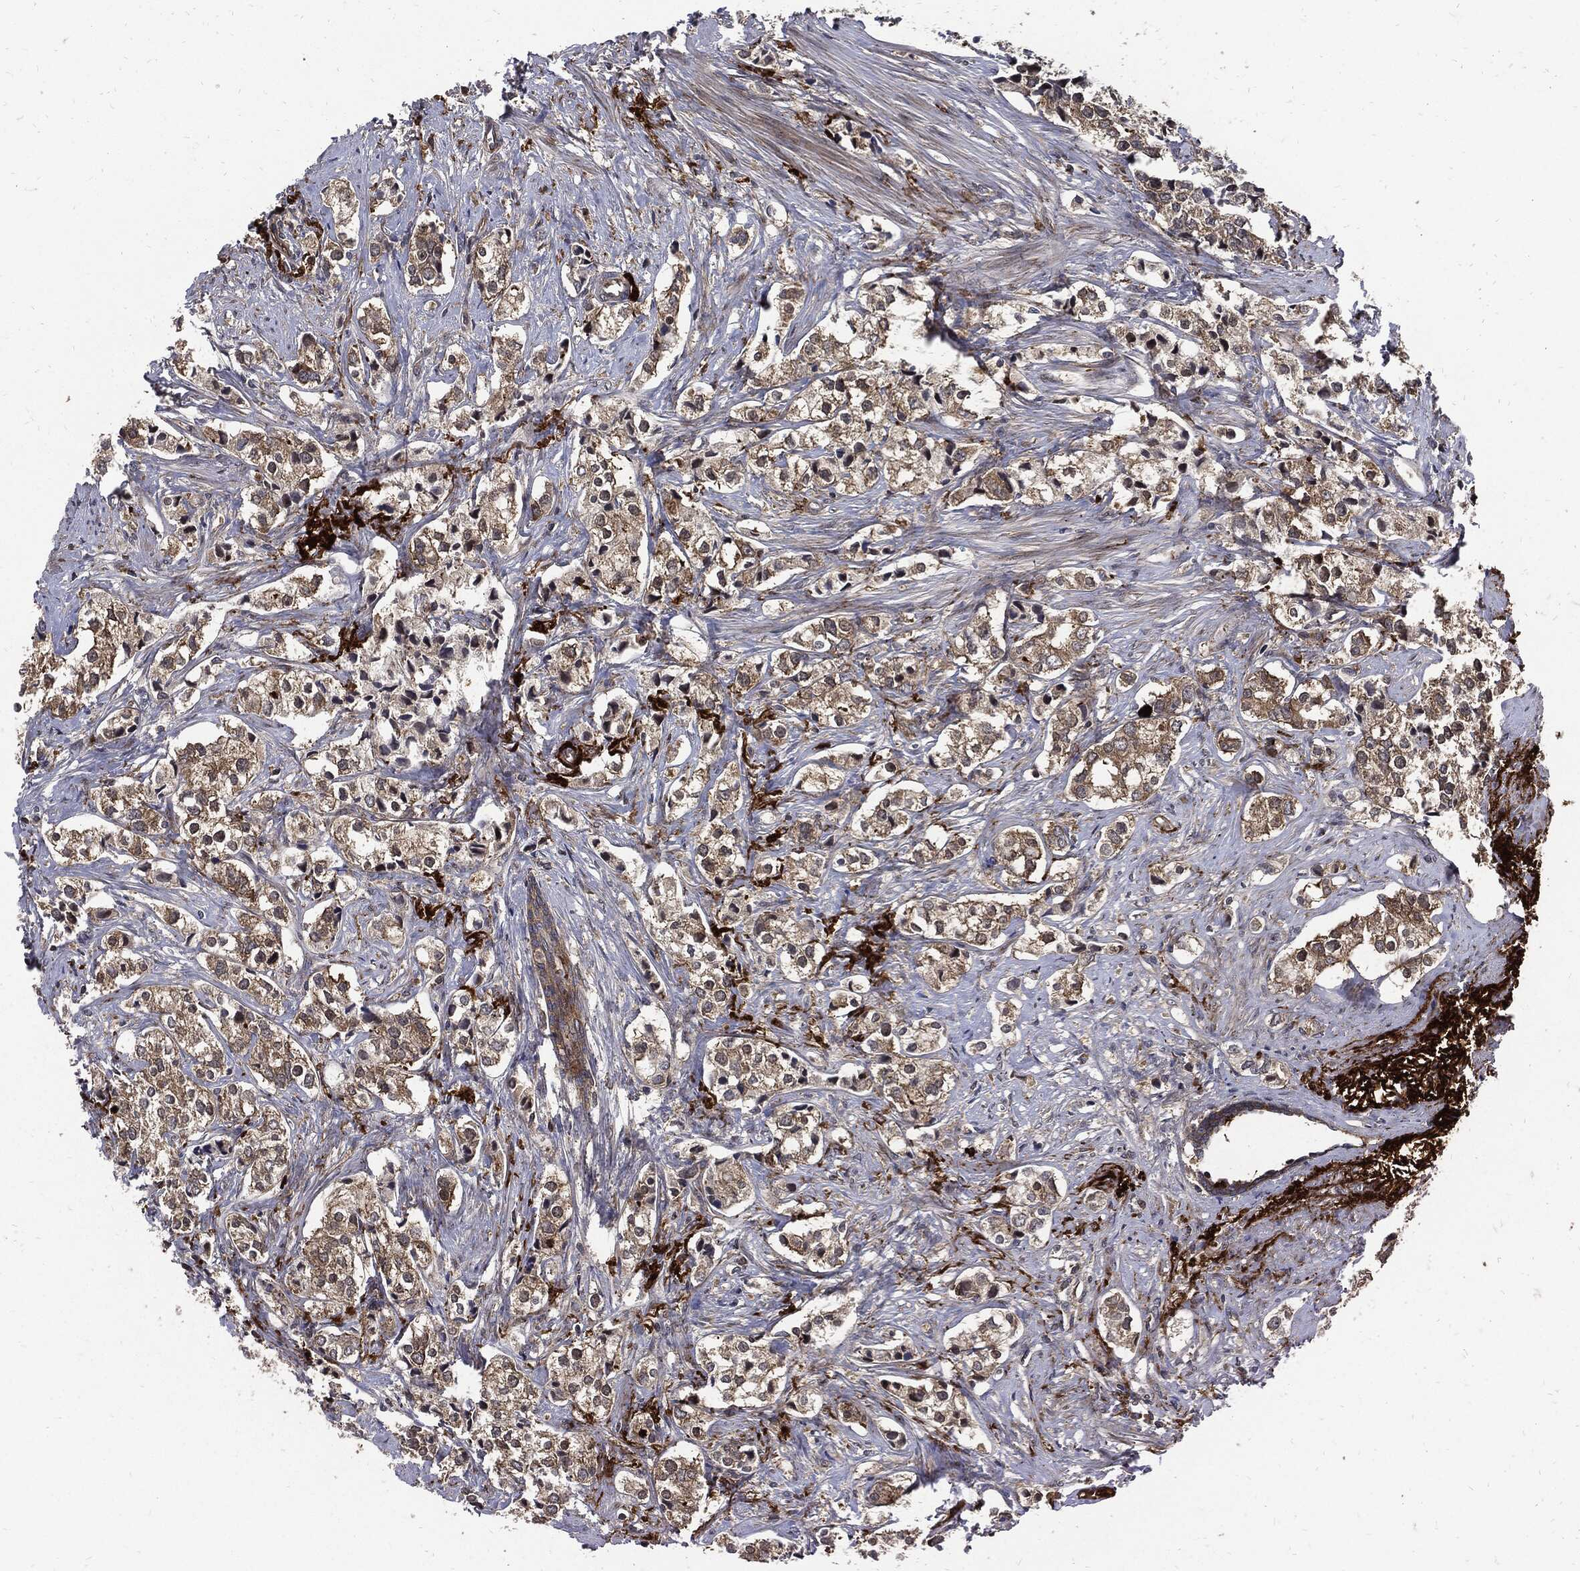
{"staining": {"intensity": "moderate", "quantity": "25%-75%", "location": "cytoplasmic/membranous"}, "tissue": "prostate cancer", "cell_type": "Tumor cells", "image_type": "cancer", "snomed": [{"axis": "morphology", "description": "Adenocarcinoma, NOS"}, {"axis": "topography", "description": "Prostate and seminal vesicle, NOS"}], "caption": "Human prostate cancer stained with a brown dye reveals moderate cytoplasmic/membranous positive expression in about 25%-75% of tumor cells.", "gene": "CLU", "patient": {"sex": "male", "age": 63}}